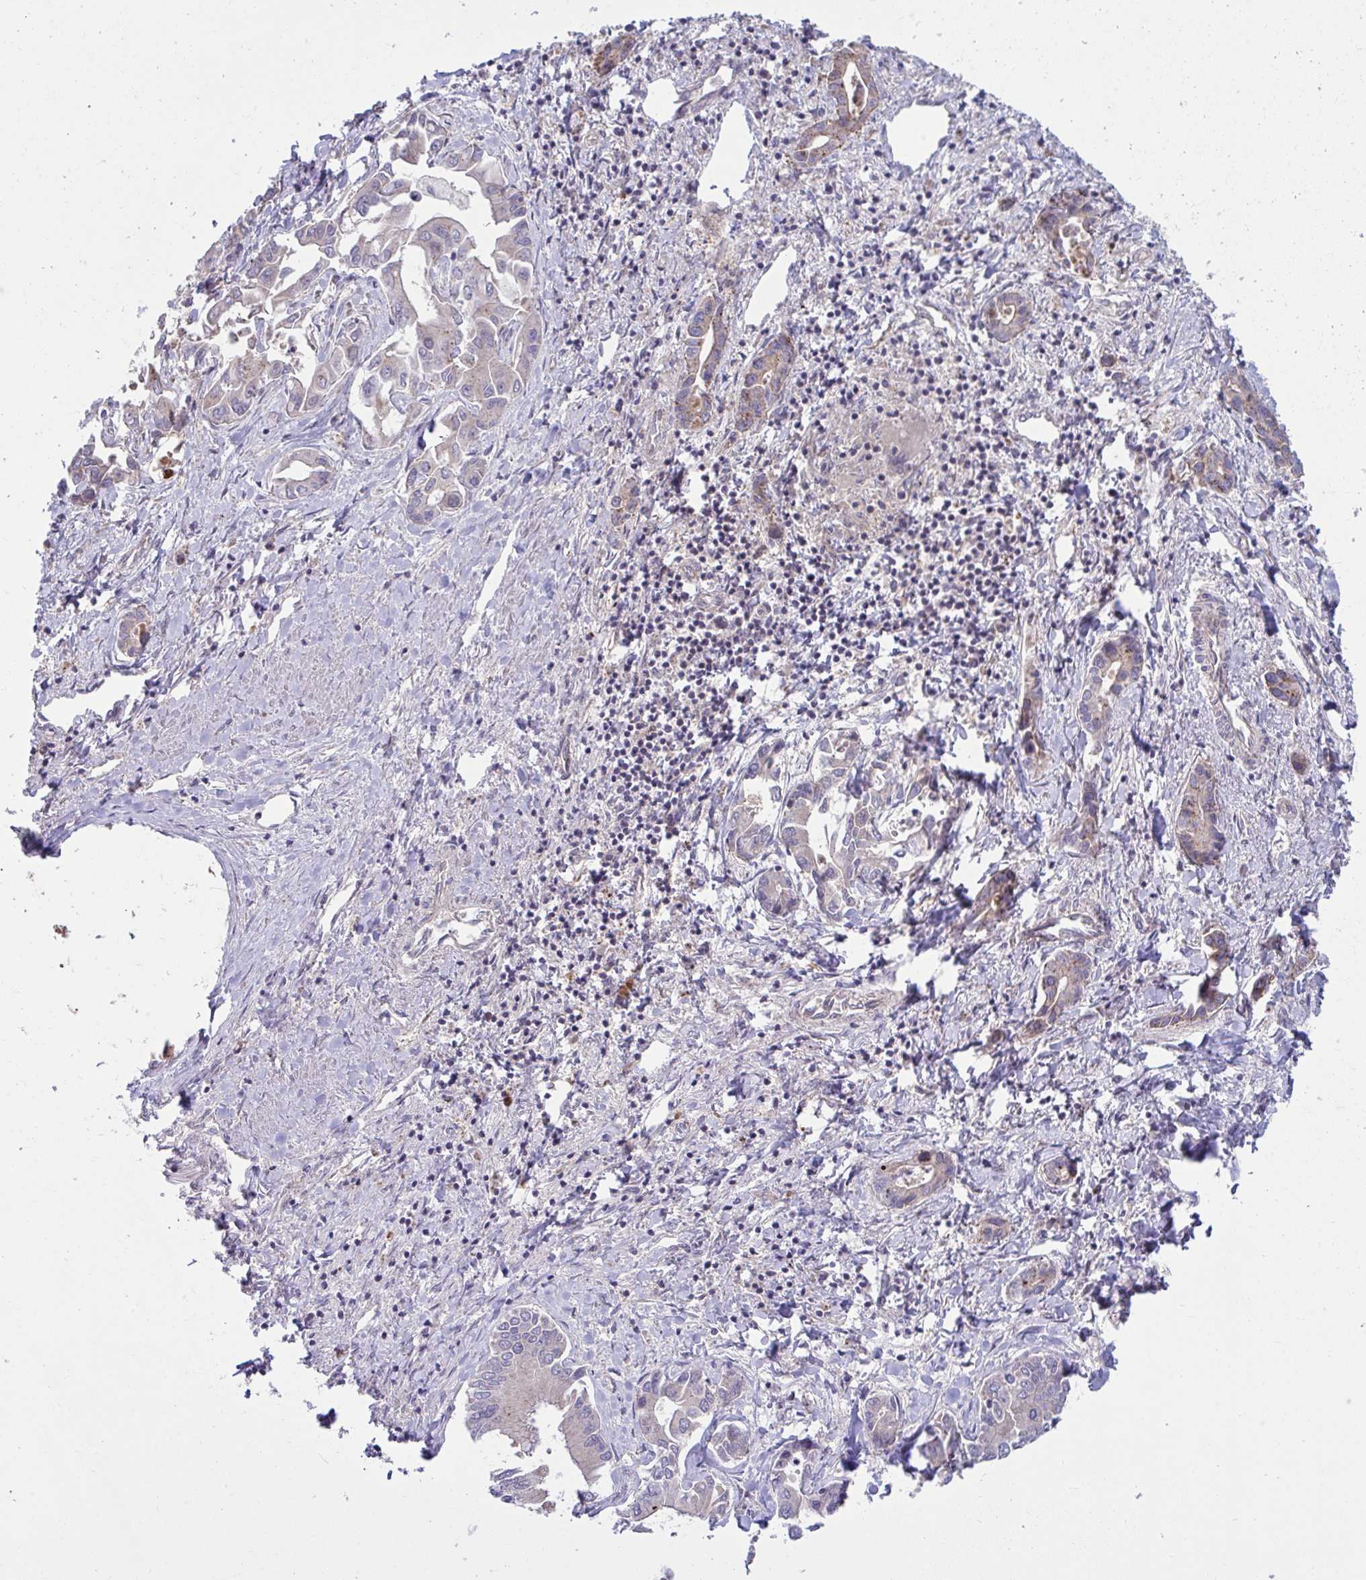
{"staining": {"intensity": "moderate", "quantity": "<25%", "location": "cytoplasmic/membranous"}, "tissue": "liver cancer", "cell_type": "Tumor cells", "image_type": "cancer", "snomed": [{"axis": "morphology", "description": "Cholangiocarcinoma"}, {"axis": "topography", "description": "Liver"}], "caption": "Immunohistochemical staining of liver cancer (cholangiocarcinoma) demonstrates low levels of moderate cytoplasmic/membranous protein positivity in about <25% of tumor cells.", "gene": "IST1", "patient": {"sex": "male", "age": 66}}